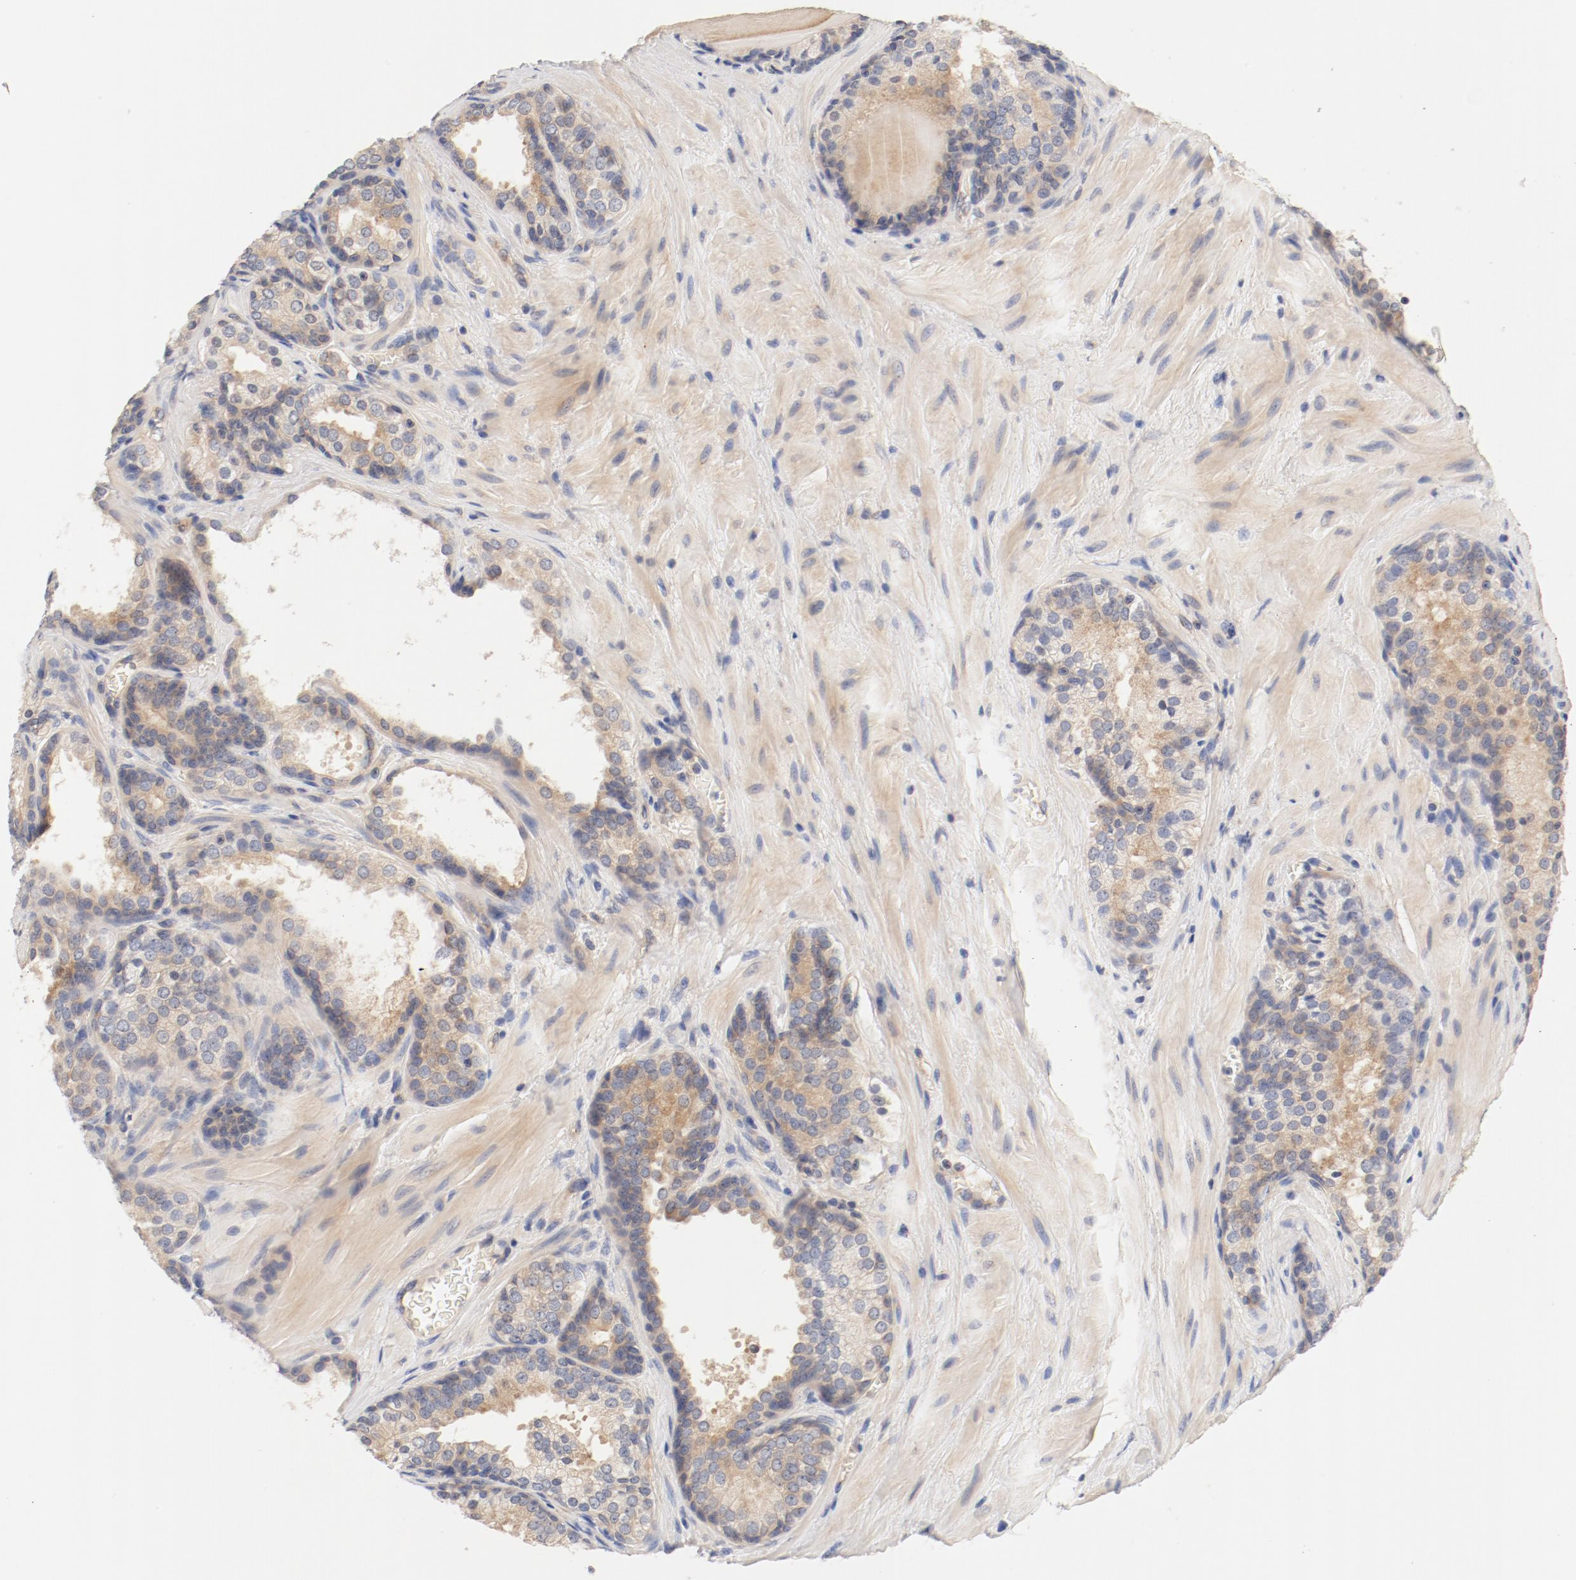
{"staining": {"intensity": "moderate", "quantity": ">75%", "location": "cytoplasmic/membranous"}, "tissue": "prostate cancer", "cell_type": "Tumor cells", "image_type": "cancer", "snomed": [{"axis": "morphology", "description": "Adenocarcinoma, High grade"}, {"axis": "topography", "description": "Prostate"}], "caption": "Adenocarcinoma (high-grade) (prostate) stained with a protein marker demonstrates moderate staining in tumor cells.", "gene": "DYNC1H1", "patient": {"sex": "male", "age": 70}}